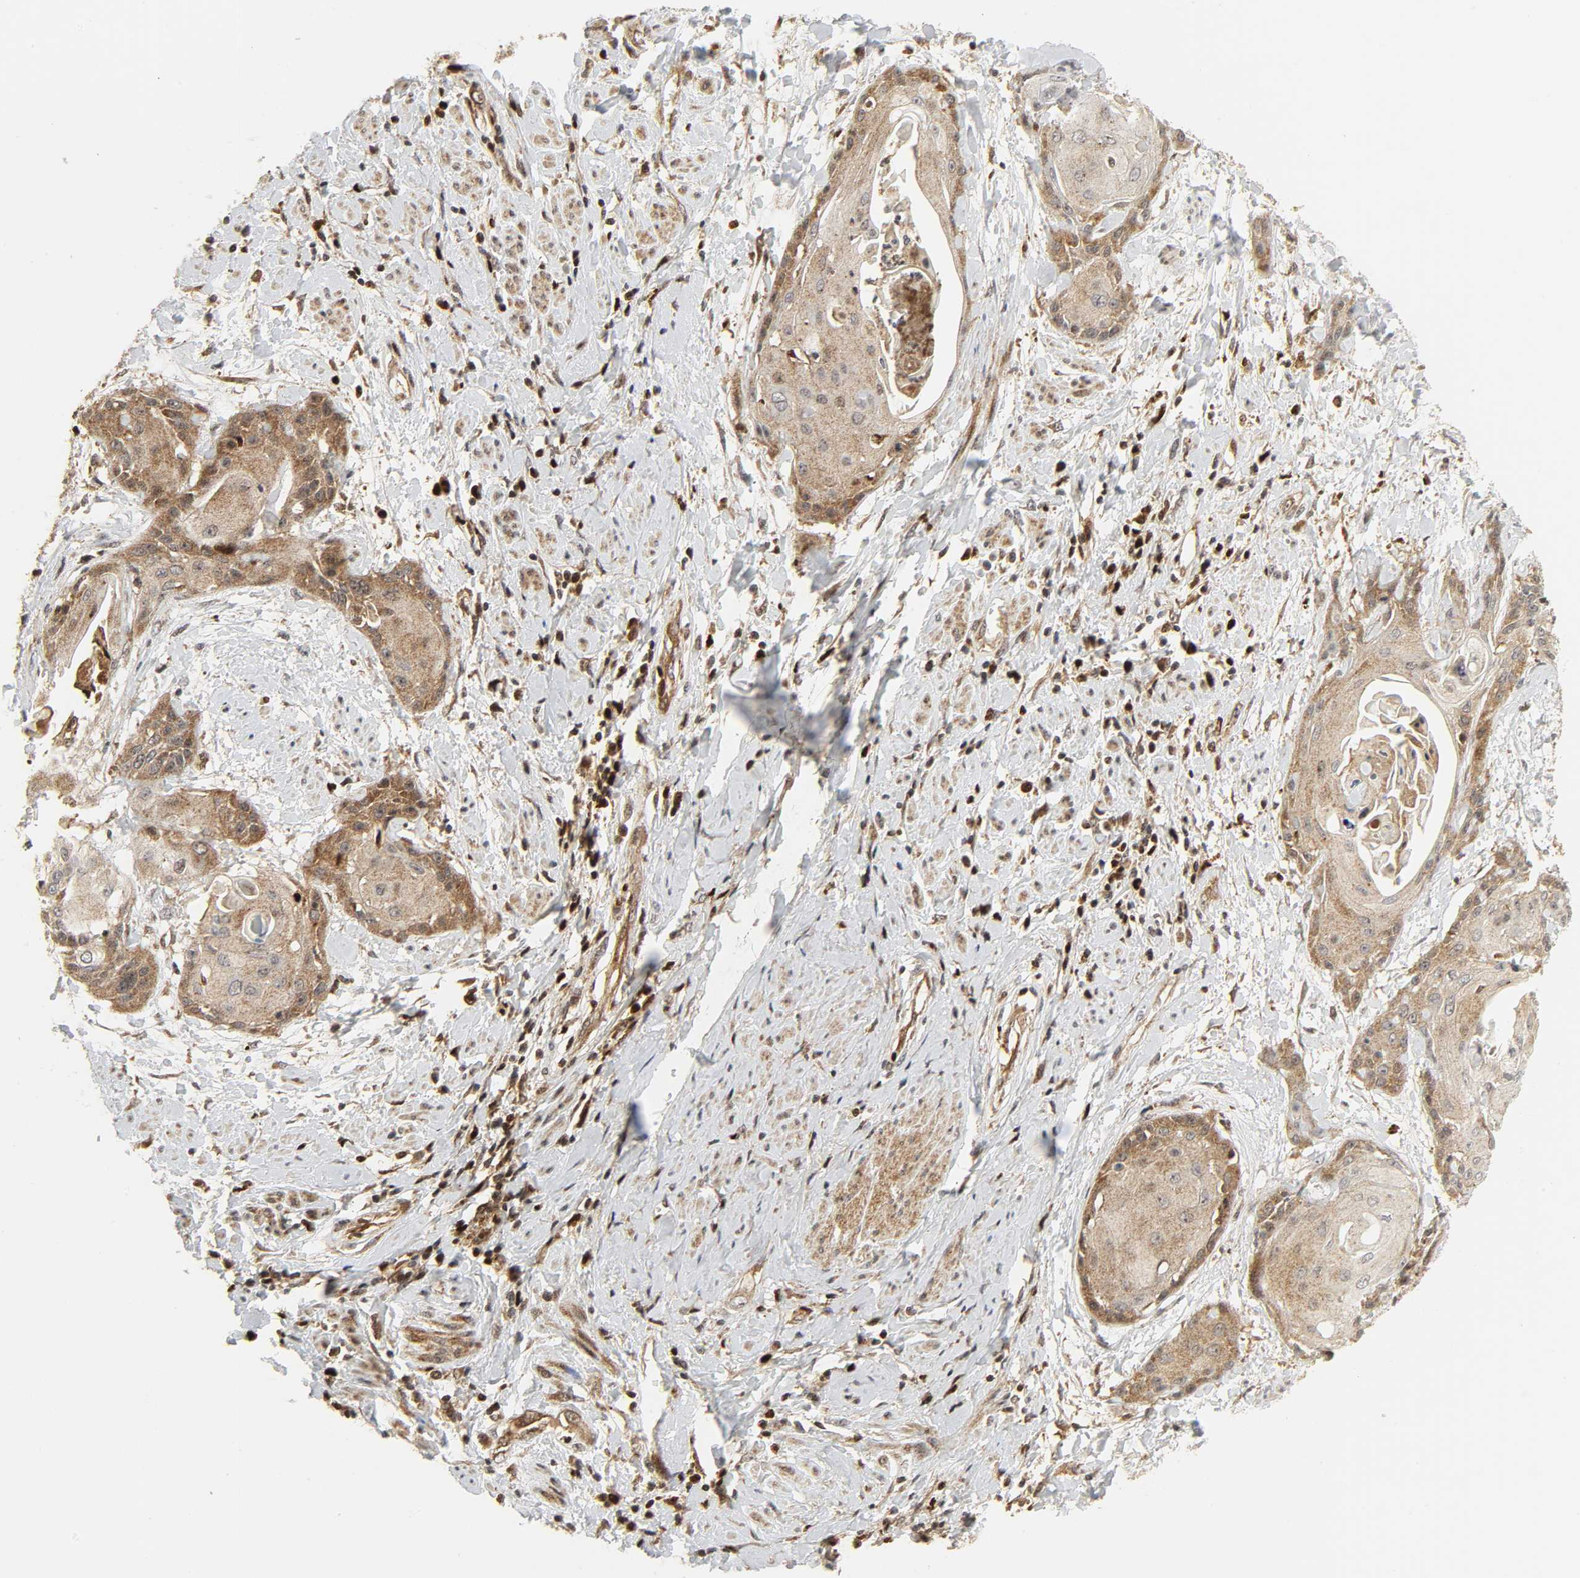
{"staining": {"intensity": "moderate", "quantity": ">75%", "location": "cytoplasmic/membranous"}, "tissue": "cervical cancer", "cell_type": "Tumor cells", "image_type": "cancer", "snomed": [{"axis": "morphology", "description": "Squamous cell carcinoma, NOS"}, {"axis": "topography", "description": "Cervix"}], "caption": "Immunohistochemistry (IHC) photomicrograph of human cervical cancer stained for a protein (brown), which reveals medium levels of moderate cytoplasmic/membranous expression in approximately >75% of tumor cells.", "gene": "CHUK", "patient": {"sex": "female", "age": 57}}